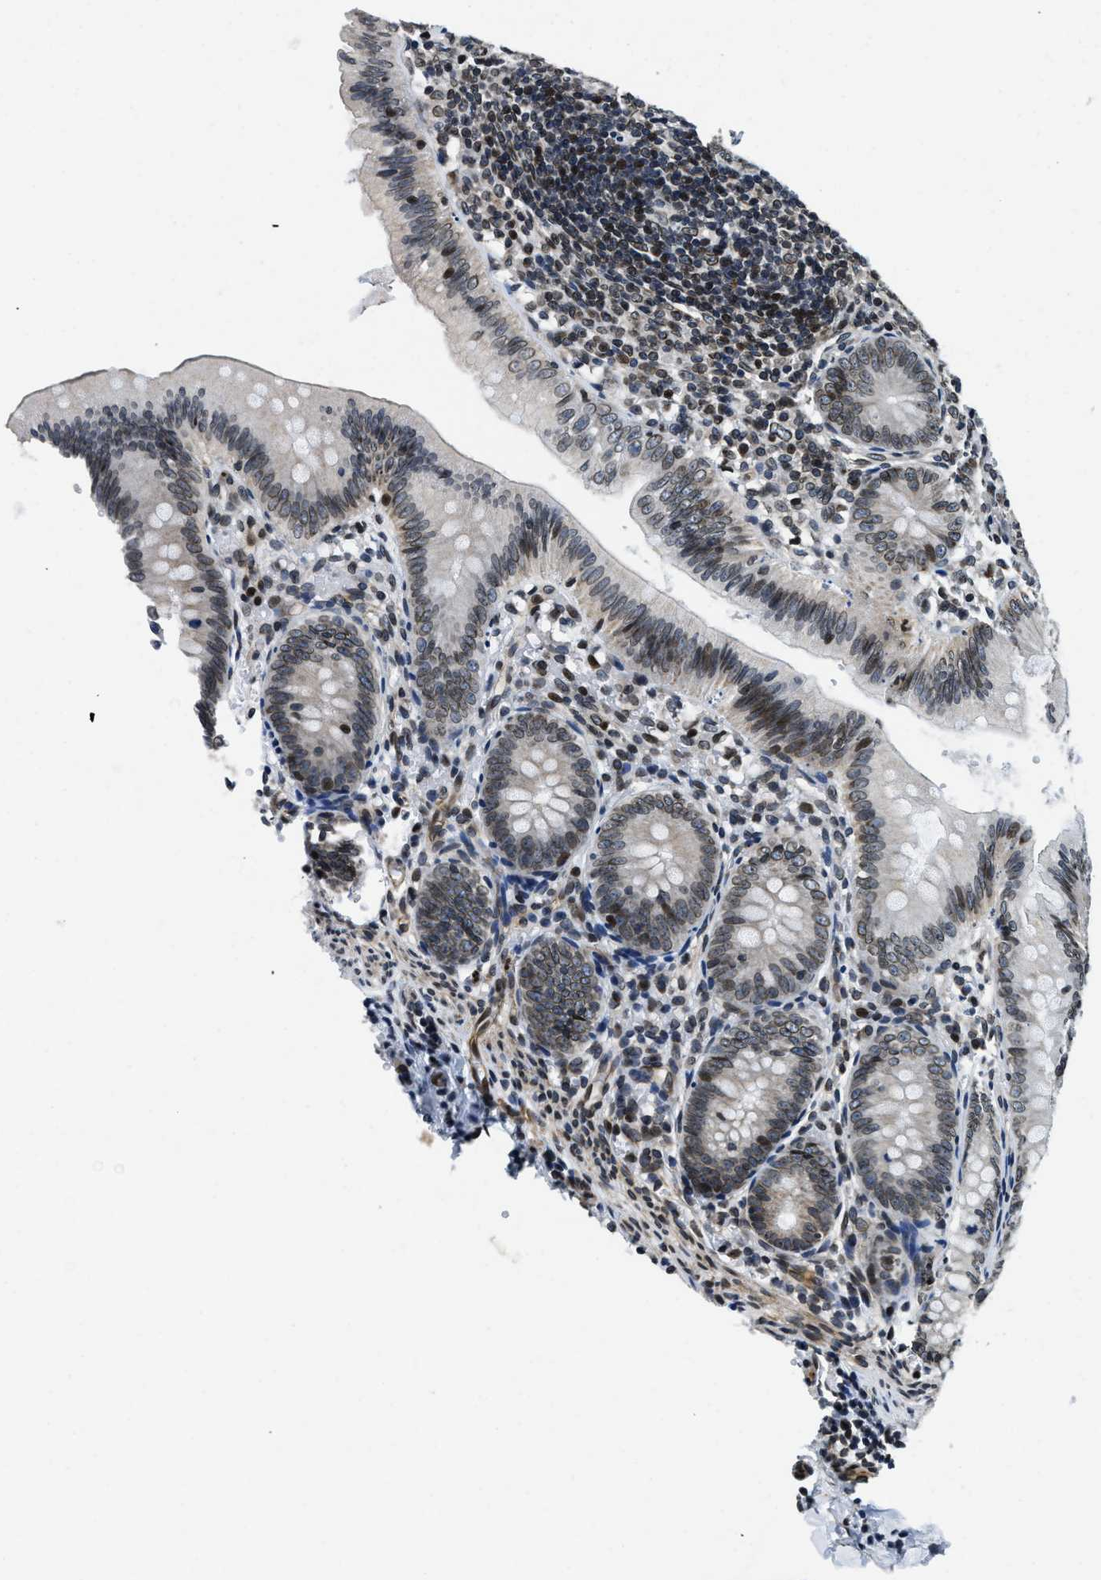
{"staining": {"intensity": "weak", "quantity": ">75%", "location": "nuclear"}, "tissue": "appendix", "cell_type": "Glandular cells", "image_type": "normal", "snomed": [{"axis": "morphology", "description": "Normal tissue, NOS"}, {"axis": "topography", "description": "Appendix"}], "caption": "Immunohistochemistry (IHC) of normal appendix demonstrates low levels of weak nuclear expression in approximately >75% of glandular cells. (DAB (3,3'-diaminobenzidine) IHC, brown staining for protein, blue staining for nuclei).", "gene": "ZC3HC1", "patient": {"sex": "male", "age": 1}}